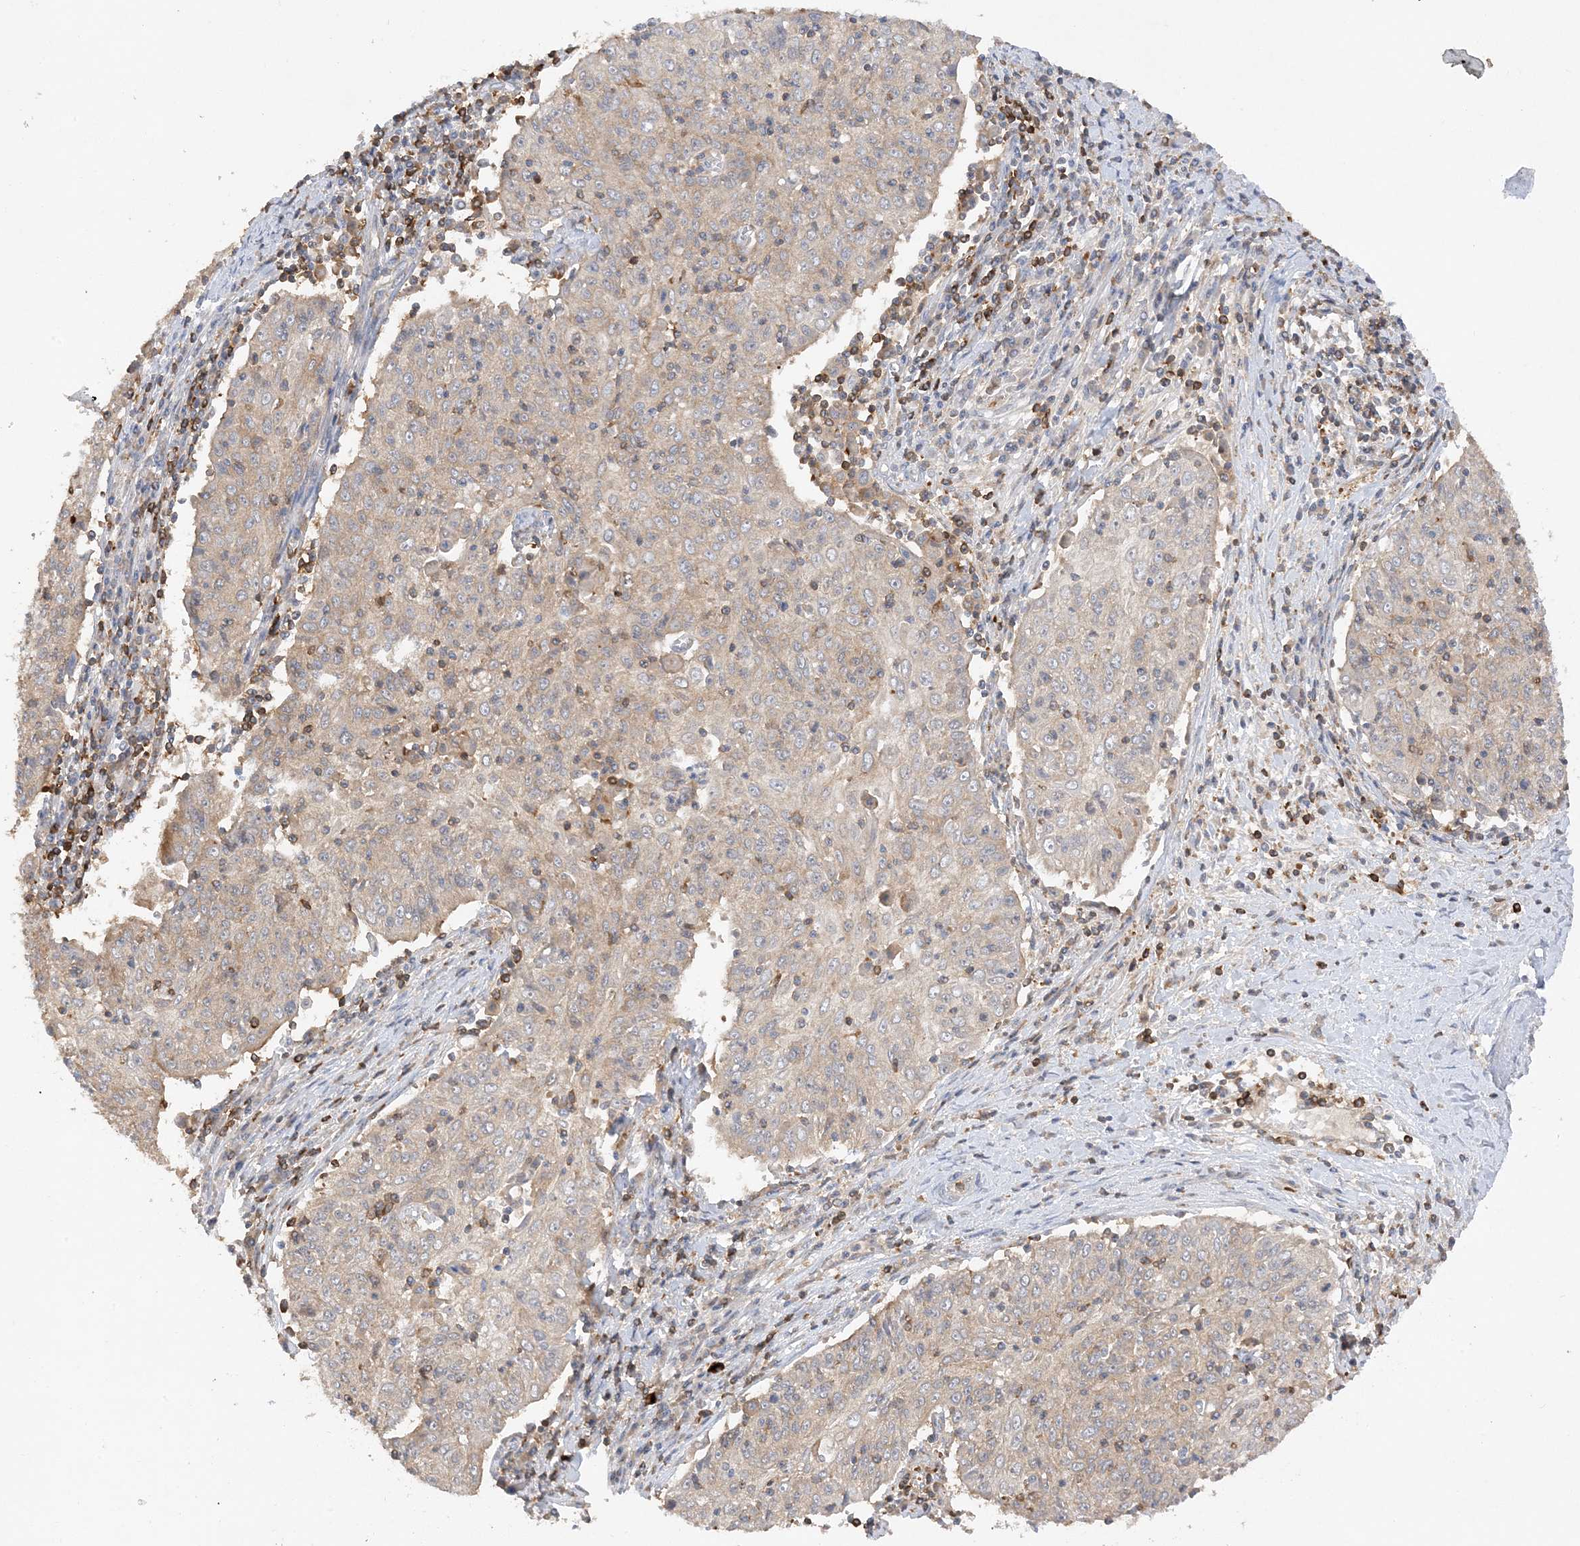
{"staining": {"intensity": "weak", "quantity": "<25%", "location": "cytoplasmic/membranous"}, "tissue": "cervical cancer", "cell_type": "Tumor cells", "image_type": "cancer", "snomed": [{"axis": "morphology", "description": "Squamous cell carcinoma, NOS"}, {"axis": "topography", "description": "Cervix"}], "caption": "This is an IHC photomicrograph of human cervical cancer. There is no staining in tumor cells.", "gene": "PHACTR2", "patient": {"sex": "female", "age": 48}}